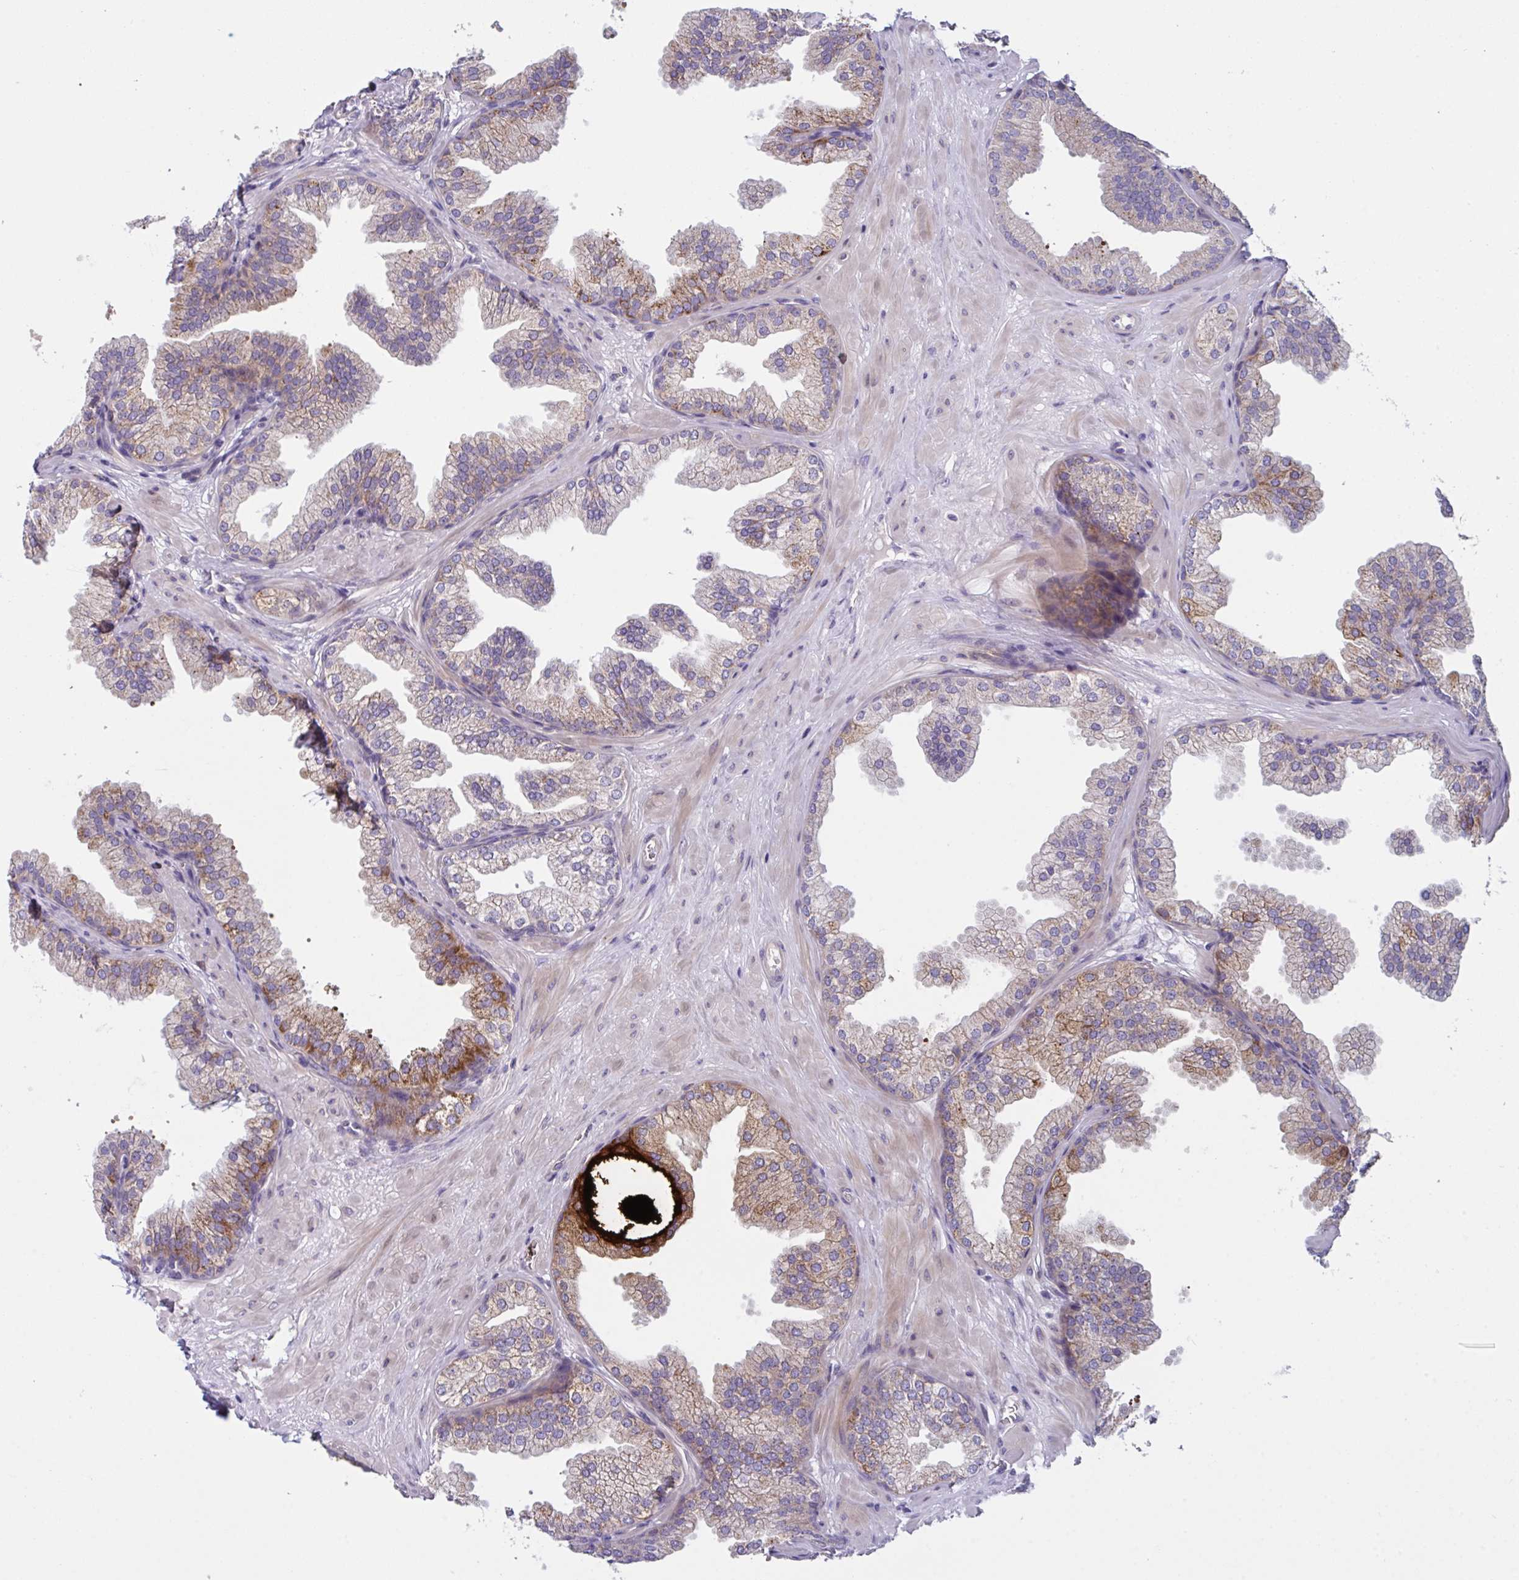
{"staining": {"intensity": "moderate", "quantity": "25%-75%", "location": "cytoplasmic/membranous"}, "tissue": "prostate", "cell_type": "Glandular cells", "image_type": "normal", "snomed": [{"axis": "morphology", "description": "Normal tissue, NOS"}, {"axis": "topography", "description": "Prostate"}], "caption": "IHC of benign prostate reveals medium levels of moderate cytoplasmic/membranous positivity in approximately 25%-75% of glandular cells.", "gene": "MRPS2", "patient": {"sex": "male", "age": 37}}